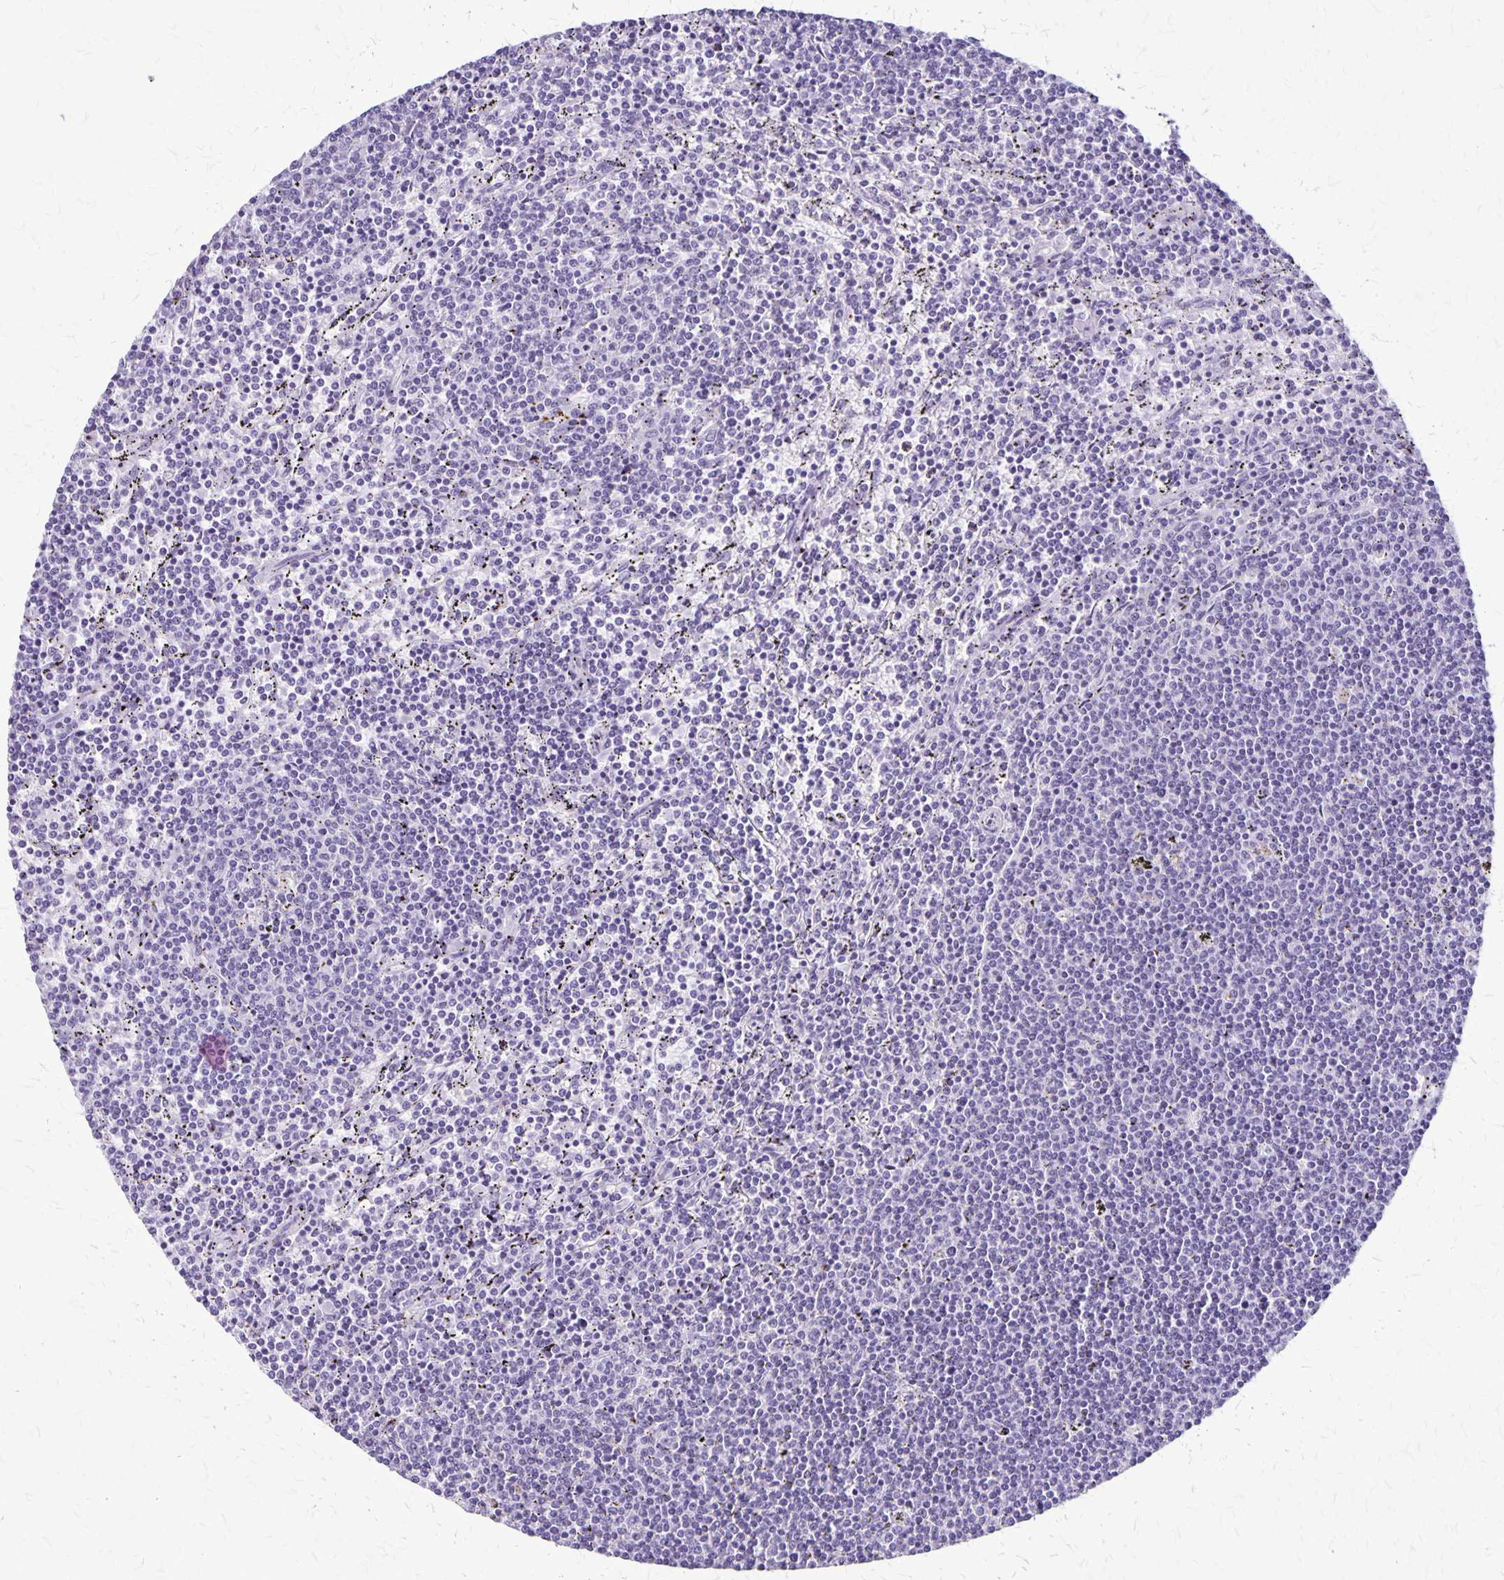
{"staining": {"intensity": "negative", "quantity": "none", "location": "none"}, "tissue": "lymphoma", "cell_type": "Tumor cells", "image_type": "cancer", "snomed": [{"axis": "morphology", "description": "Malignant lymphoma, non-Hodgkin's type, Low grade"}, {"axis": "topography", "description": "Spleen"}], "caption": "Immunohistochemistry histopathology image of neoplastic tissue: malignant lymphoma, non-Hodgkin's type (low-grade) stained with DAB displays no significant protein positivity in tumor cells.", "gene": "PLXNB3", "patient": {"sex": "female", "age": 50}}